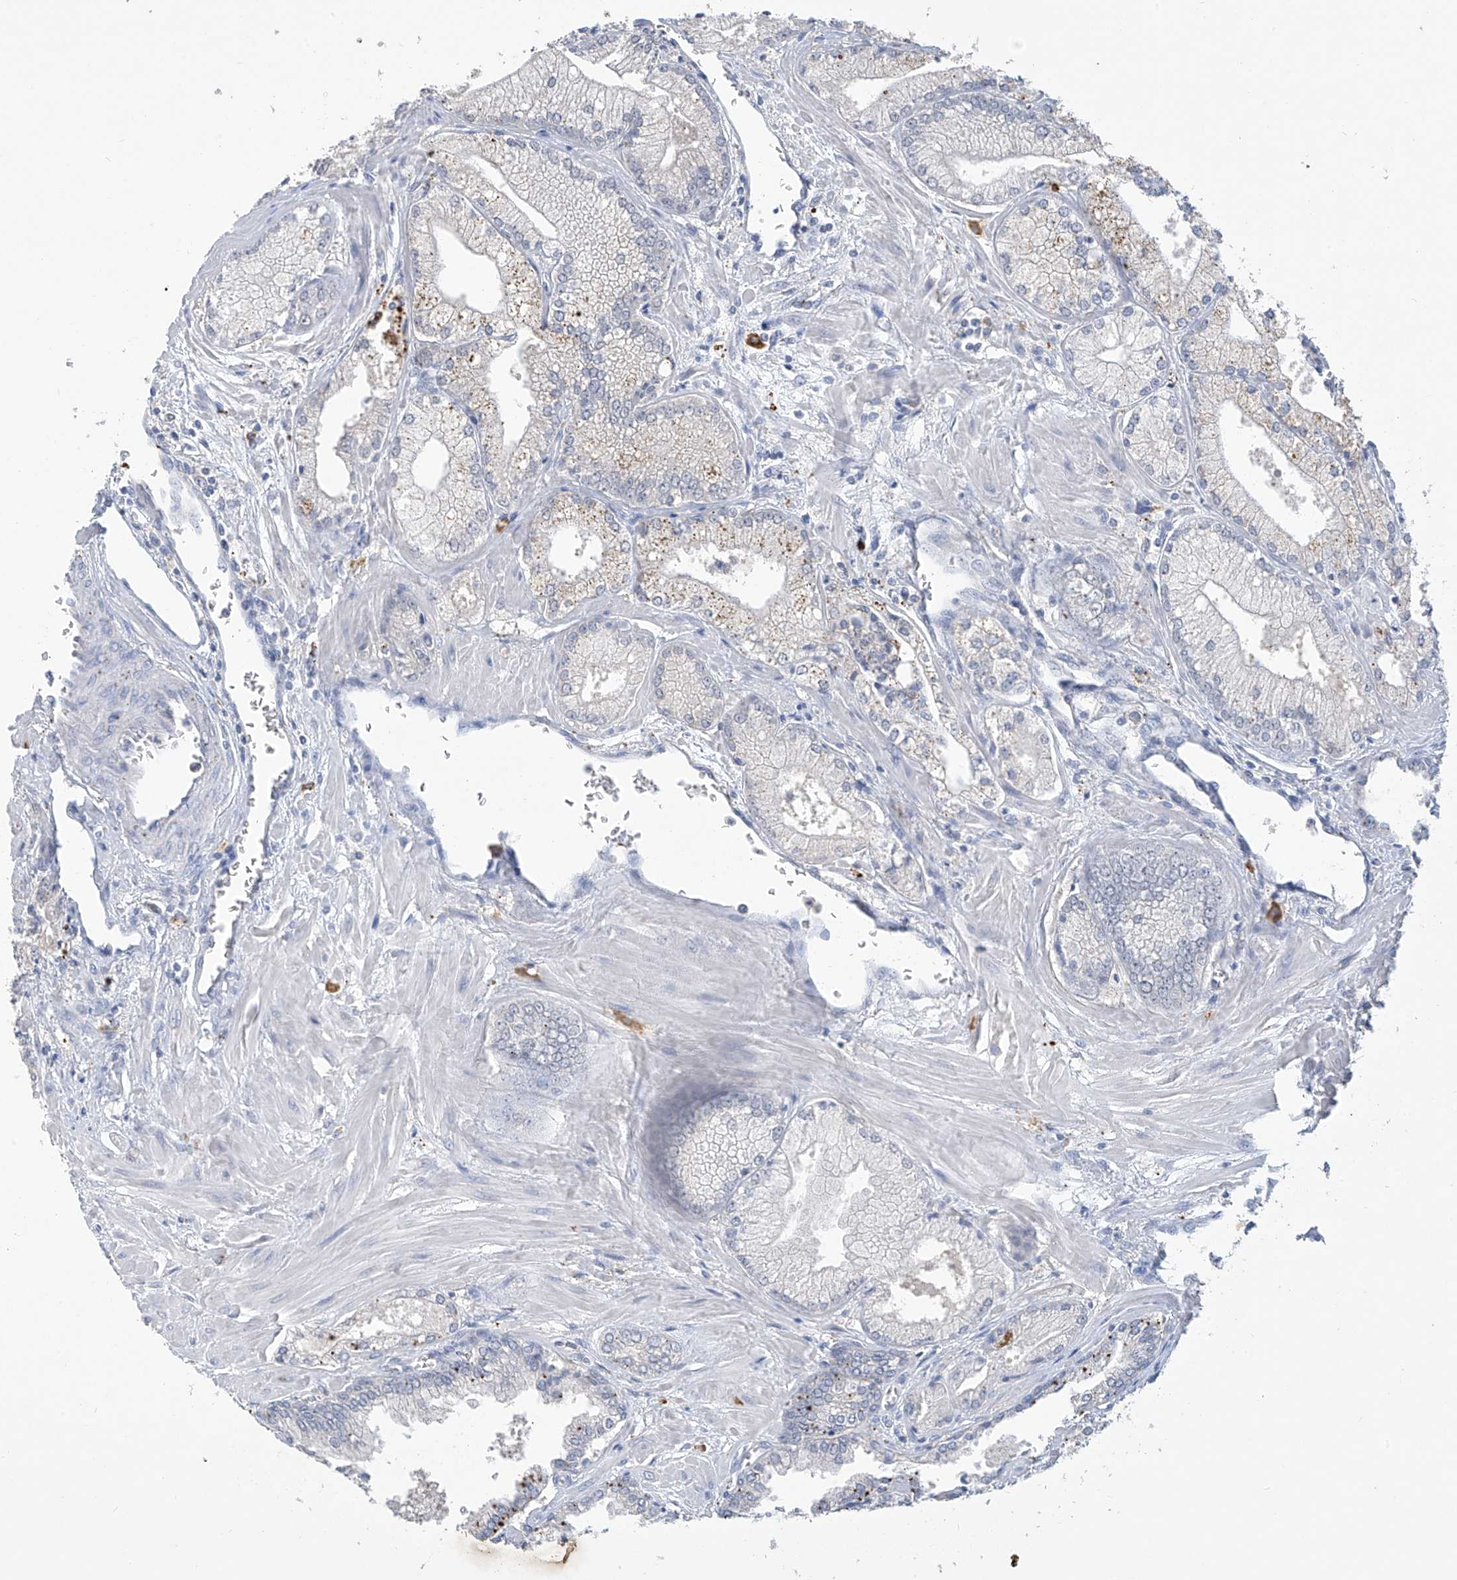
{"staining": {"intensity": "negative", "quantity": "none", "location": "none"}, "tissue": "prostate cancer", "cell_type": "Tumor cells", "image_type": "cancer", "snomed": [{"axis": "morphology", "description": "Adenocarcinoma, Low grade"}, {"axis": "topography", "description": "Prostate"}], "caption": "The photomicrograph shows no significant positivity in tumor cells of prostate cancer (low-grade adenocarcinoma).", "gene": "OGT", "patient": {"sex": "male", "age": 67}}